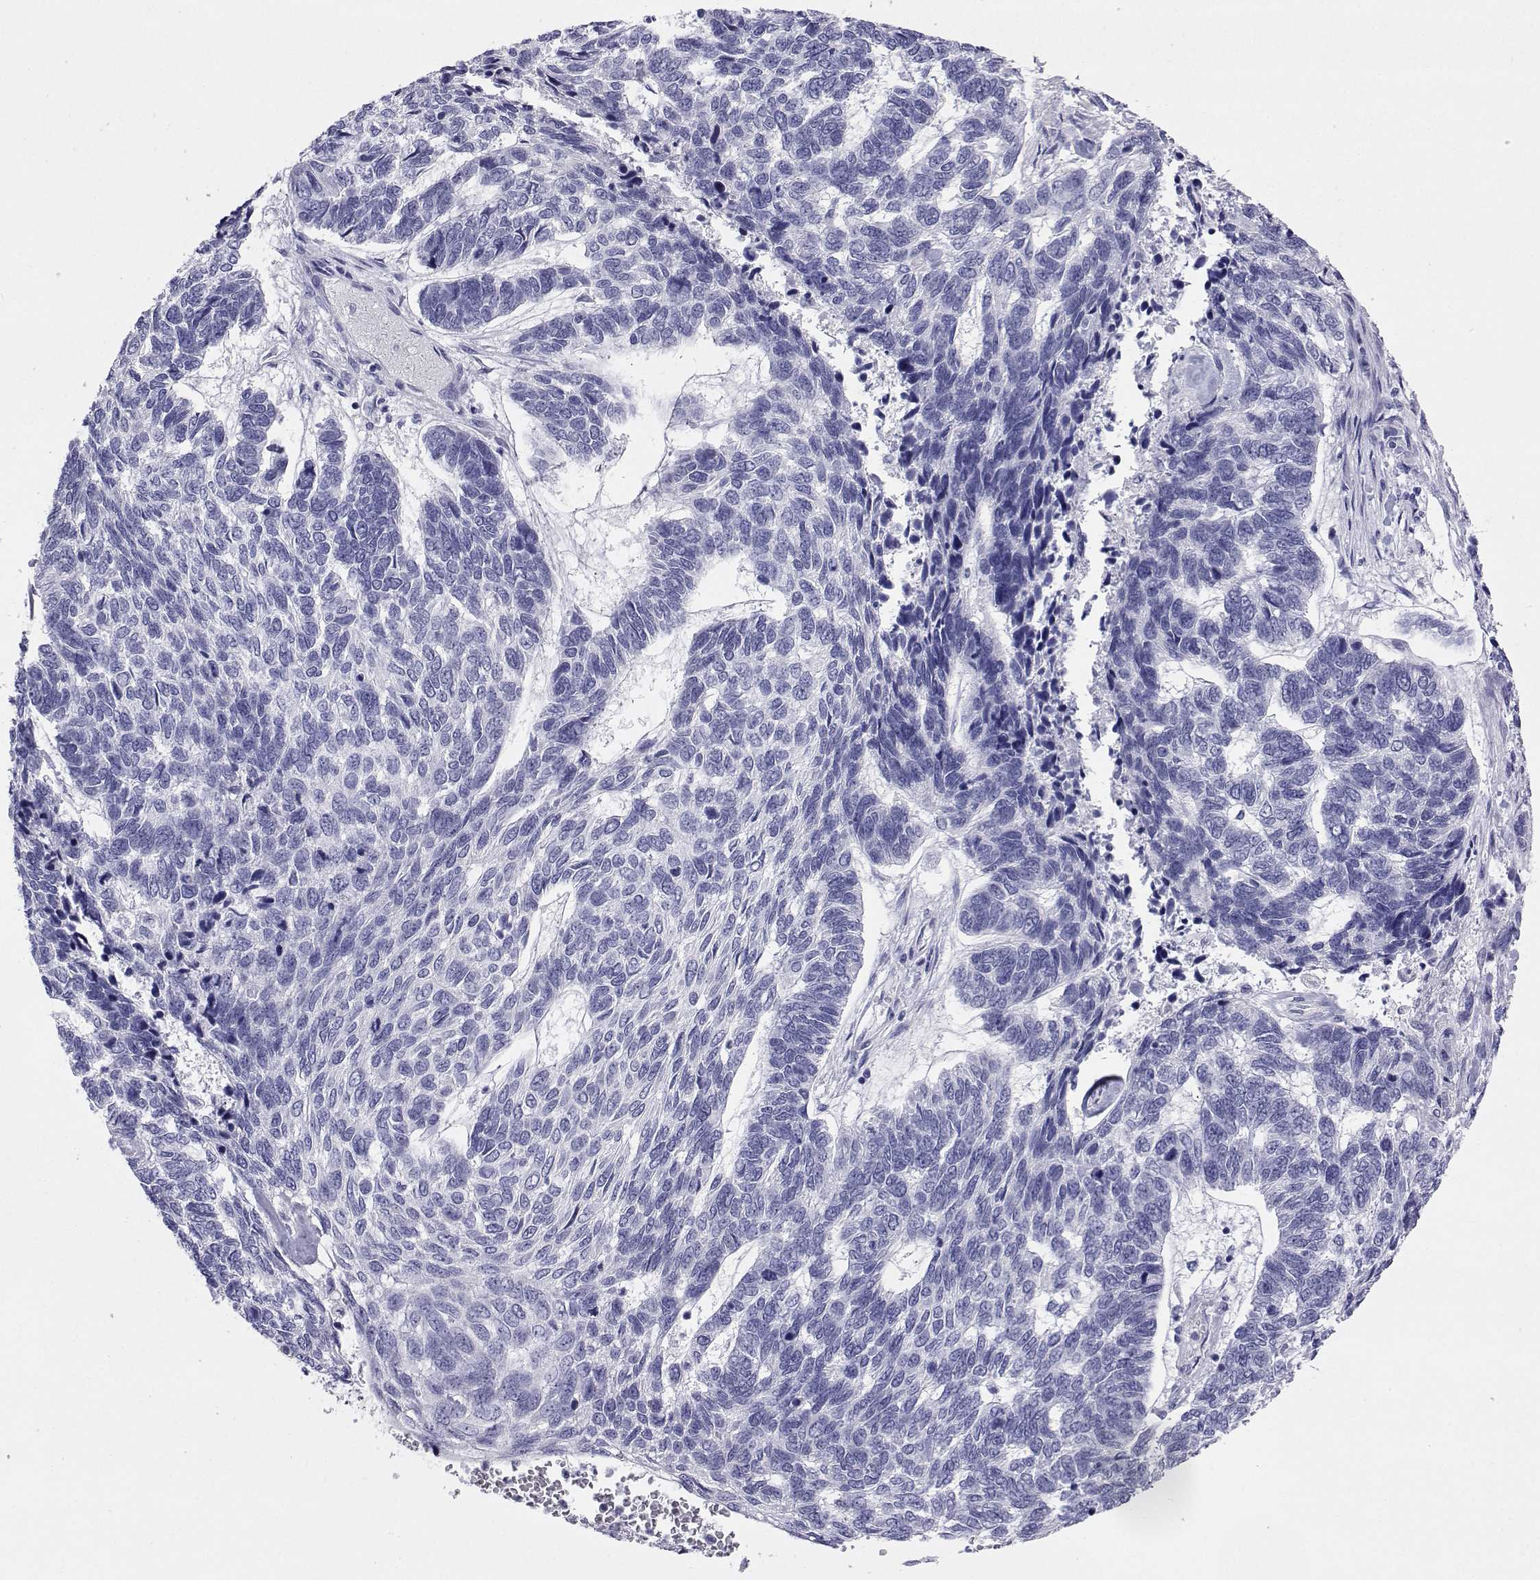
{"staining": {"intensity": "negative", "quantity": "none", "location": "none"}, "tissue": "skin cancer", "cell_type": "Tumor cells", "image_type": "cancer", "snomed": [{"axis": "morphology", "description": "Basal cell carcinoma"}, {"axis": "topography", "description": "Skin"}], "caption": "The immunohistochemistry (IHC) image has no significant staining in tumor cells of skin cancer tissue.", "gene": "PLIN4", "patient": {"sex": "female", "age": 65}}